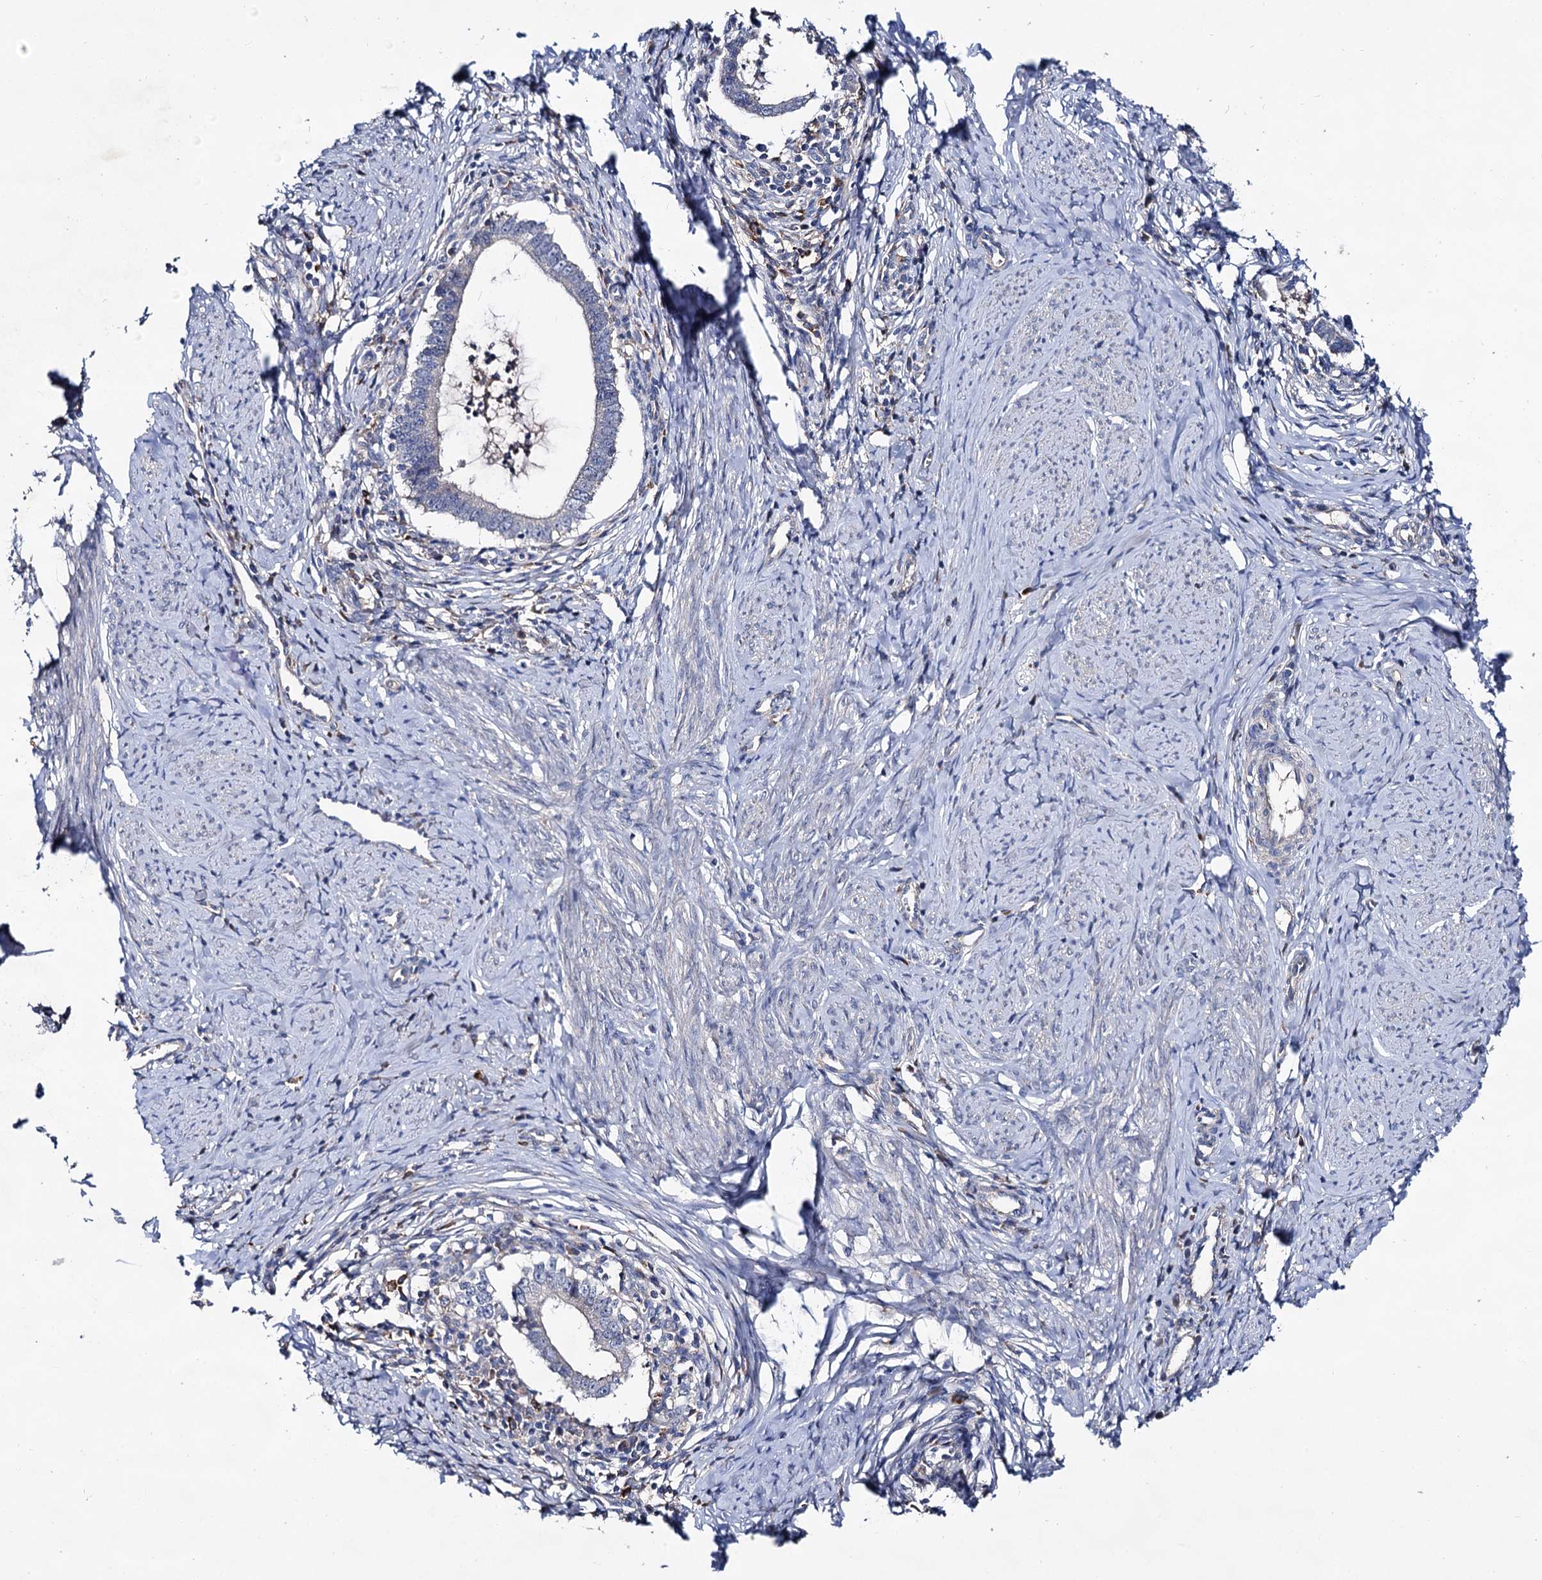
{"staining": {"intensity": "negative", "quantity": "none", "location": "none"}, "tissue": "cervical cancer", "cell_type": "Tumor cells", "image_type": "cancer", "snomed": [{"axis": "morphology", "description": "Adenocarcinoma, NOS"}, {"axis": "topography", "description": "Cervix"}], "caption": "Tumor cells show no significant protein expression in adenocarcinoma (cervical).", "gene": "HVCN1", "patient": {"sex": "female", "age": 36}}